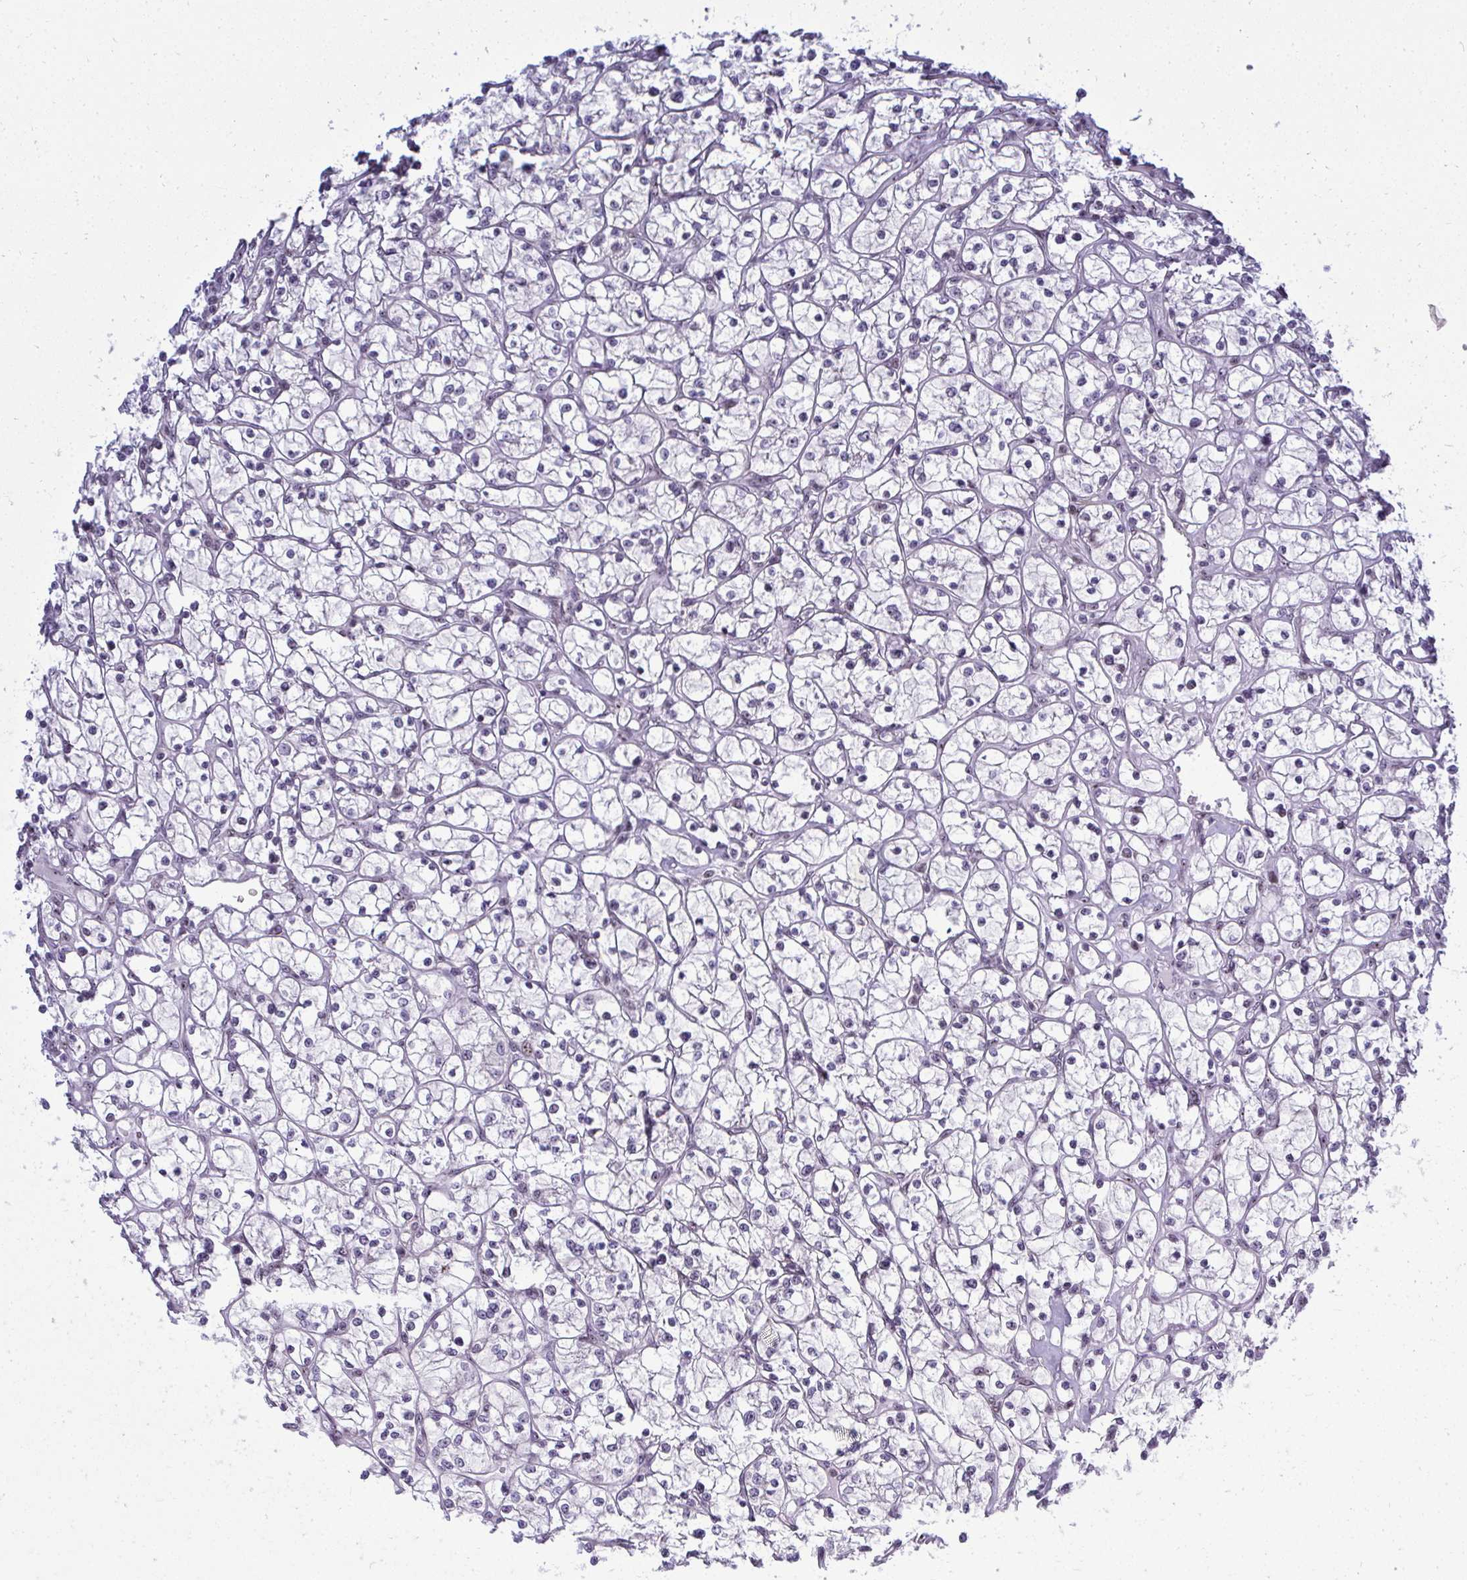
{"staining": {"intensity": "weak", "quantity": "<25%", "location": "nuclear"}, "tissue": "renal cancer", "cell_type": "Tumor cells", "image_type": "cancer", "snomed": [{"axis": "morphology", "description": "Adenocarcinoma, NOS"}, {"axis": "topography", "description": "Kidney"}], "caption": "The micrograph displays no staining of tumor cells in renal cancer (adenocarcinoma).", "gene": "SIRT7", "patient": {"sex": "female", "age": 64}}